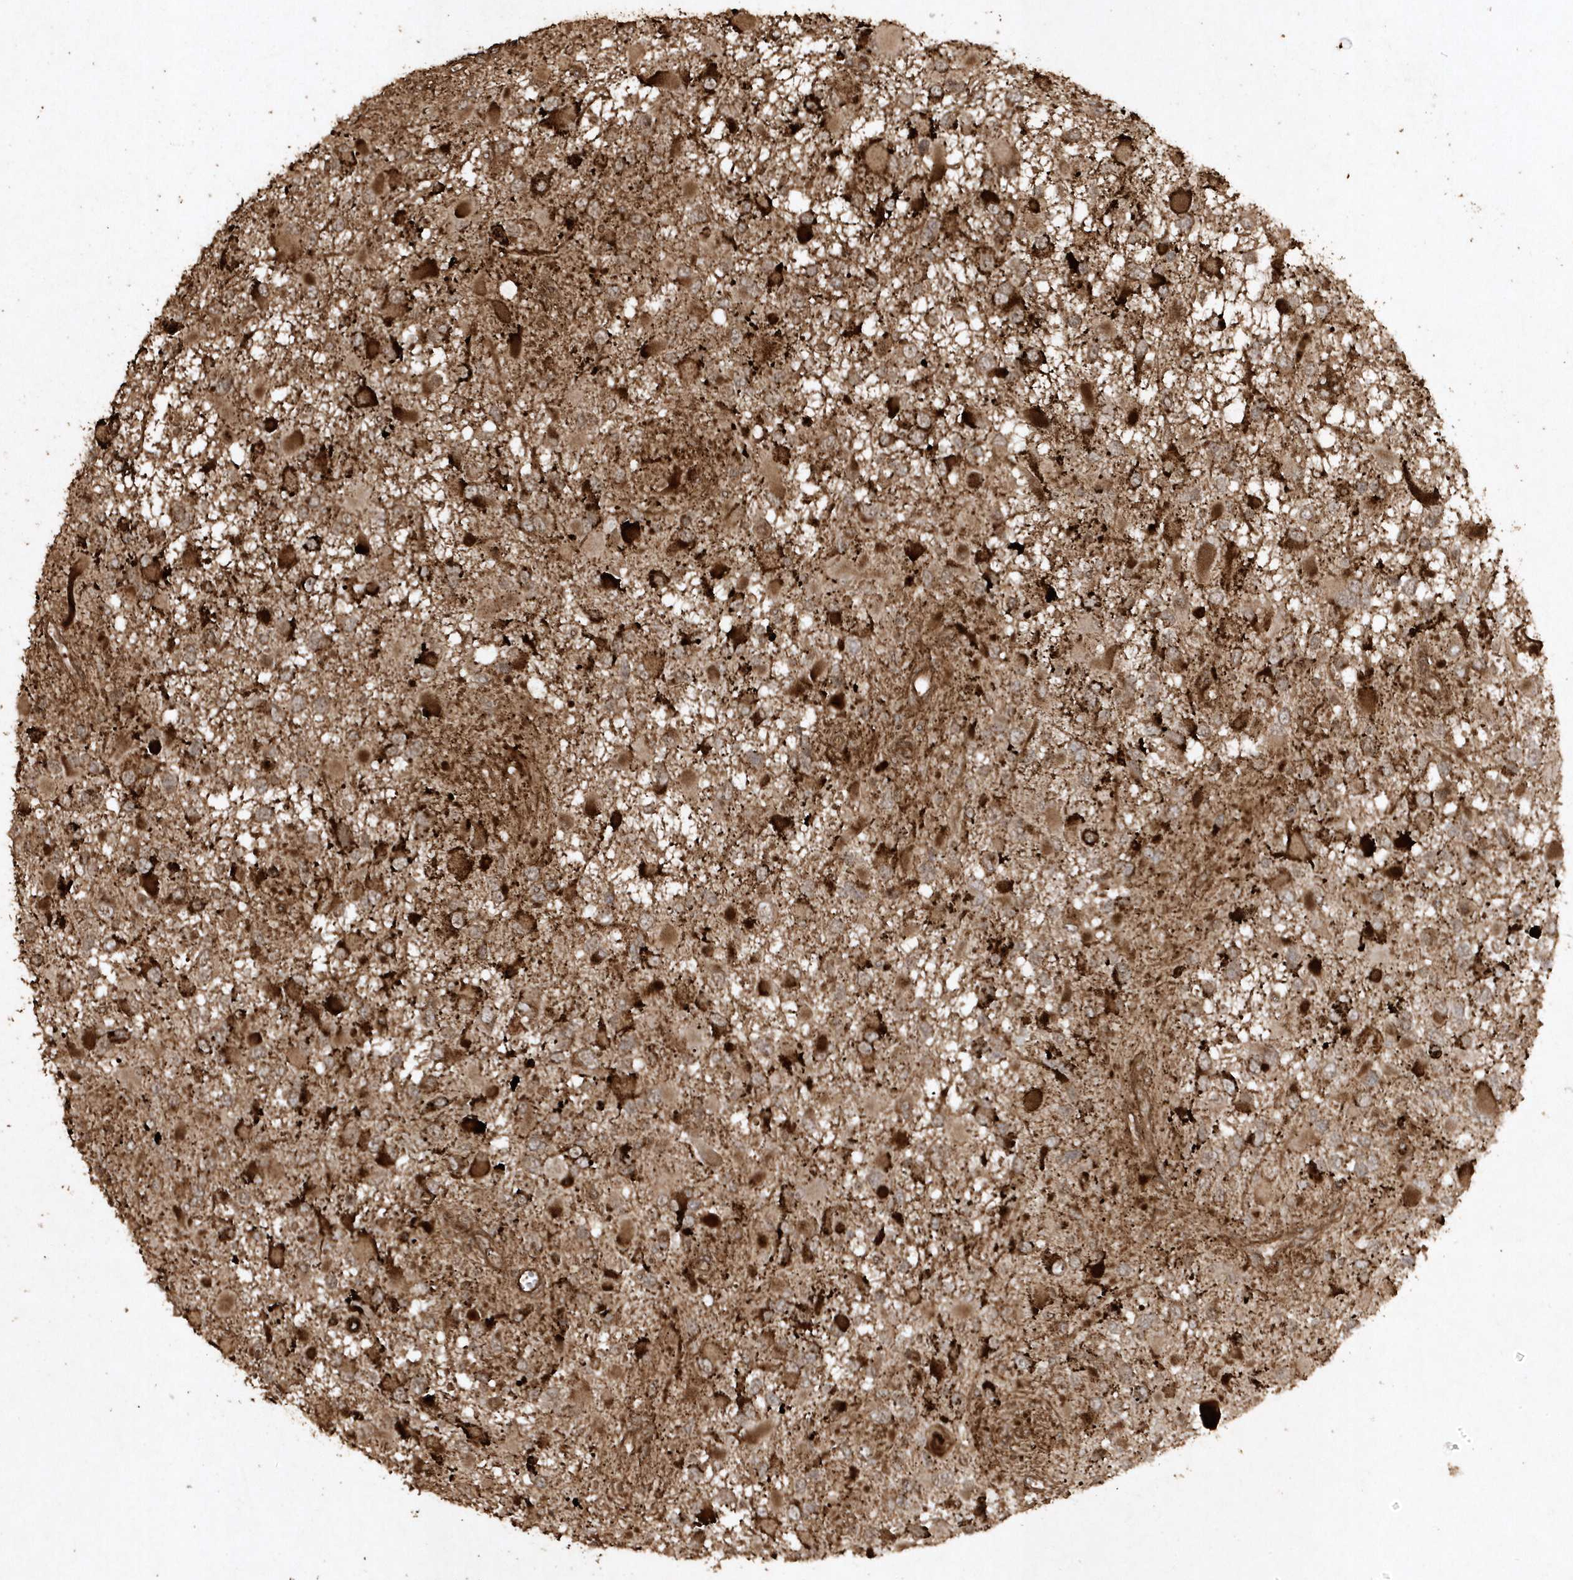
{"staining": {"intensity": "moderate", "quantity": ">75%", "location": "cytoplasmic/membranous"}, "tissue": "glioma", "cell_type": "Tumor cells", "image_type": "cancer", "snomed": [{"axis": "morphology", "description": "Glioma, malignant, High grade"}, {"axis": "topography", "description": "Brain"}], "caption": "There is medium levels of moderate cytoplasmic/membranous positivity in tumor cells of glioma, as demonstrated by immunohistochemical staining (brown color).", "gene": "AVPI1", "patient": {"sex": "male", "age": 53}}